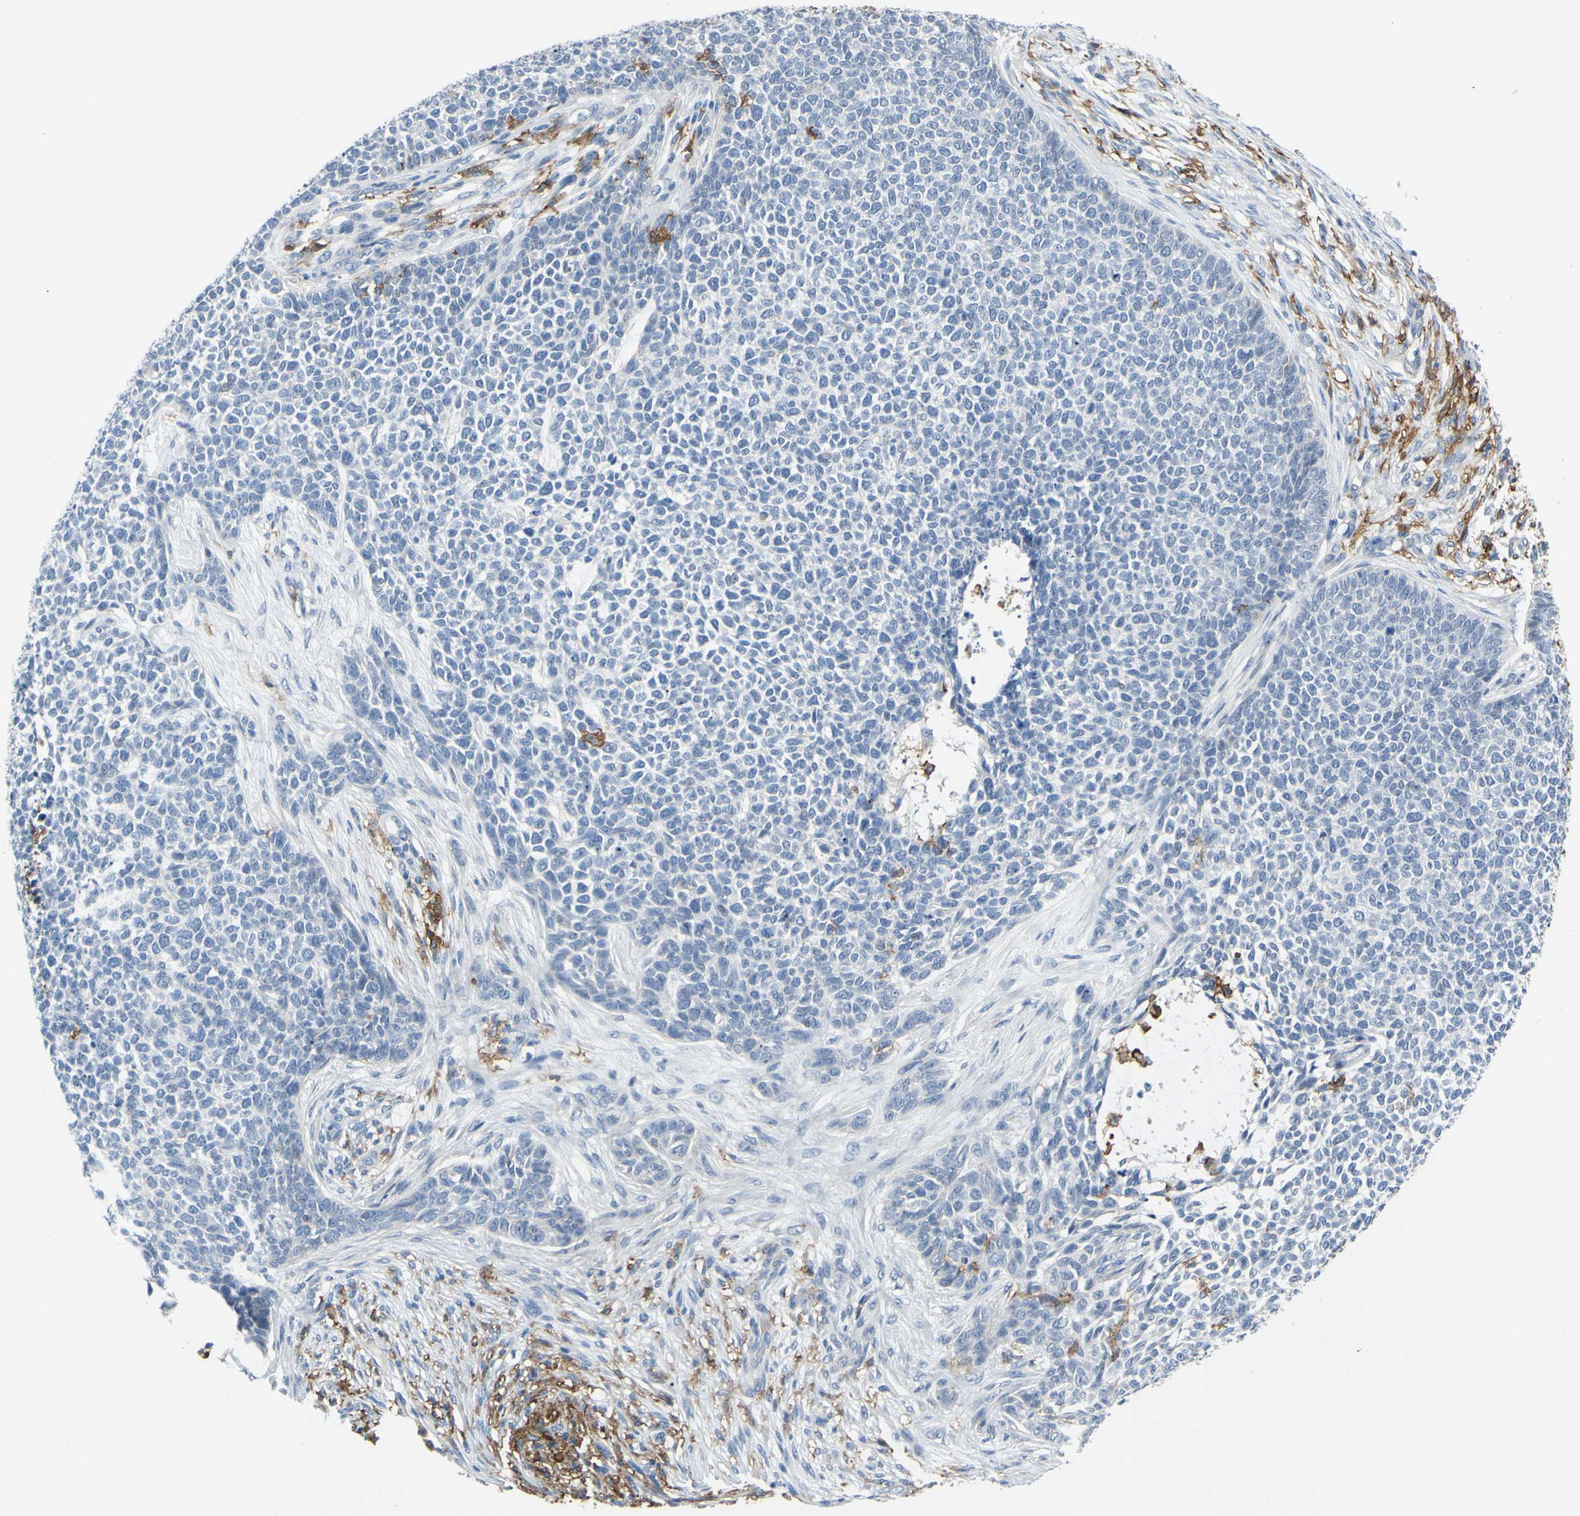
{"staining": {"intensity": "negative", "quantity": "none", "location": "none"}, "tissue": "skin cancer", "cell_type": "Tumor cells", "image_type": "cancer", "snomed": [{"axis": "morphology", "description": "Basal cell carcinoma"}, {"axis": "topography", "description": "Skin"}], "caption": "IHC of skin cancer (basal cell carcinoma) demonstrates no staining in tumor cells.", "gene": "FCGR2A", "patient": {"sex": "female", "age": 84}}